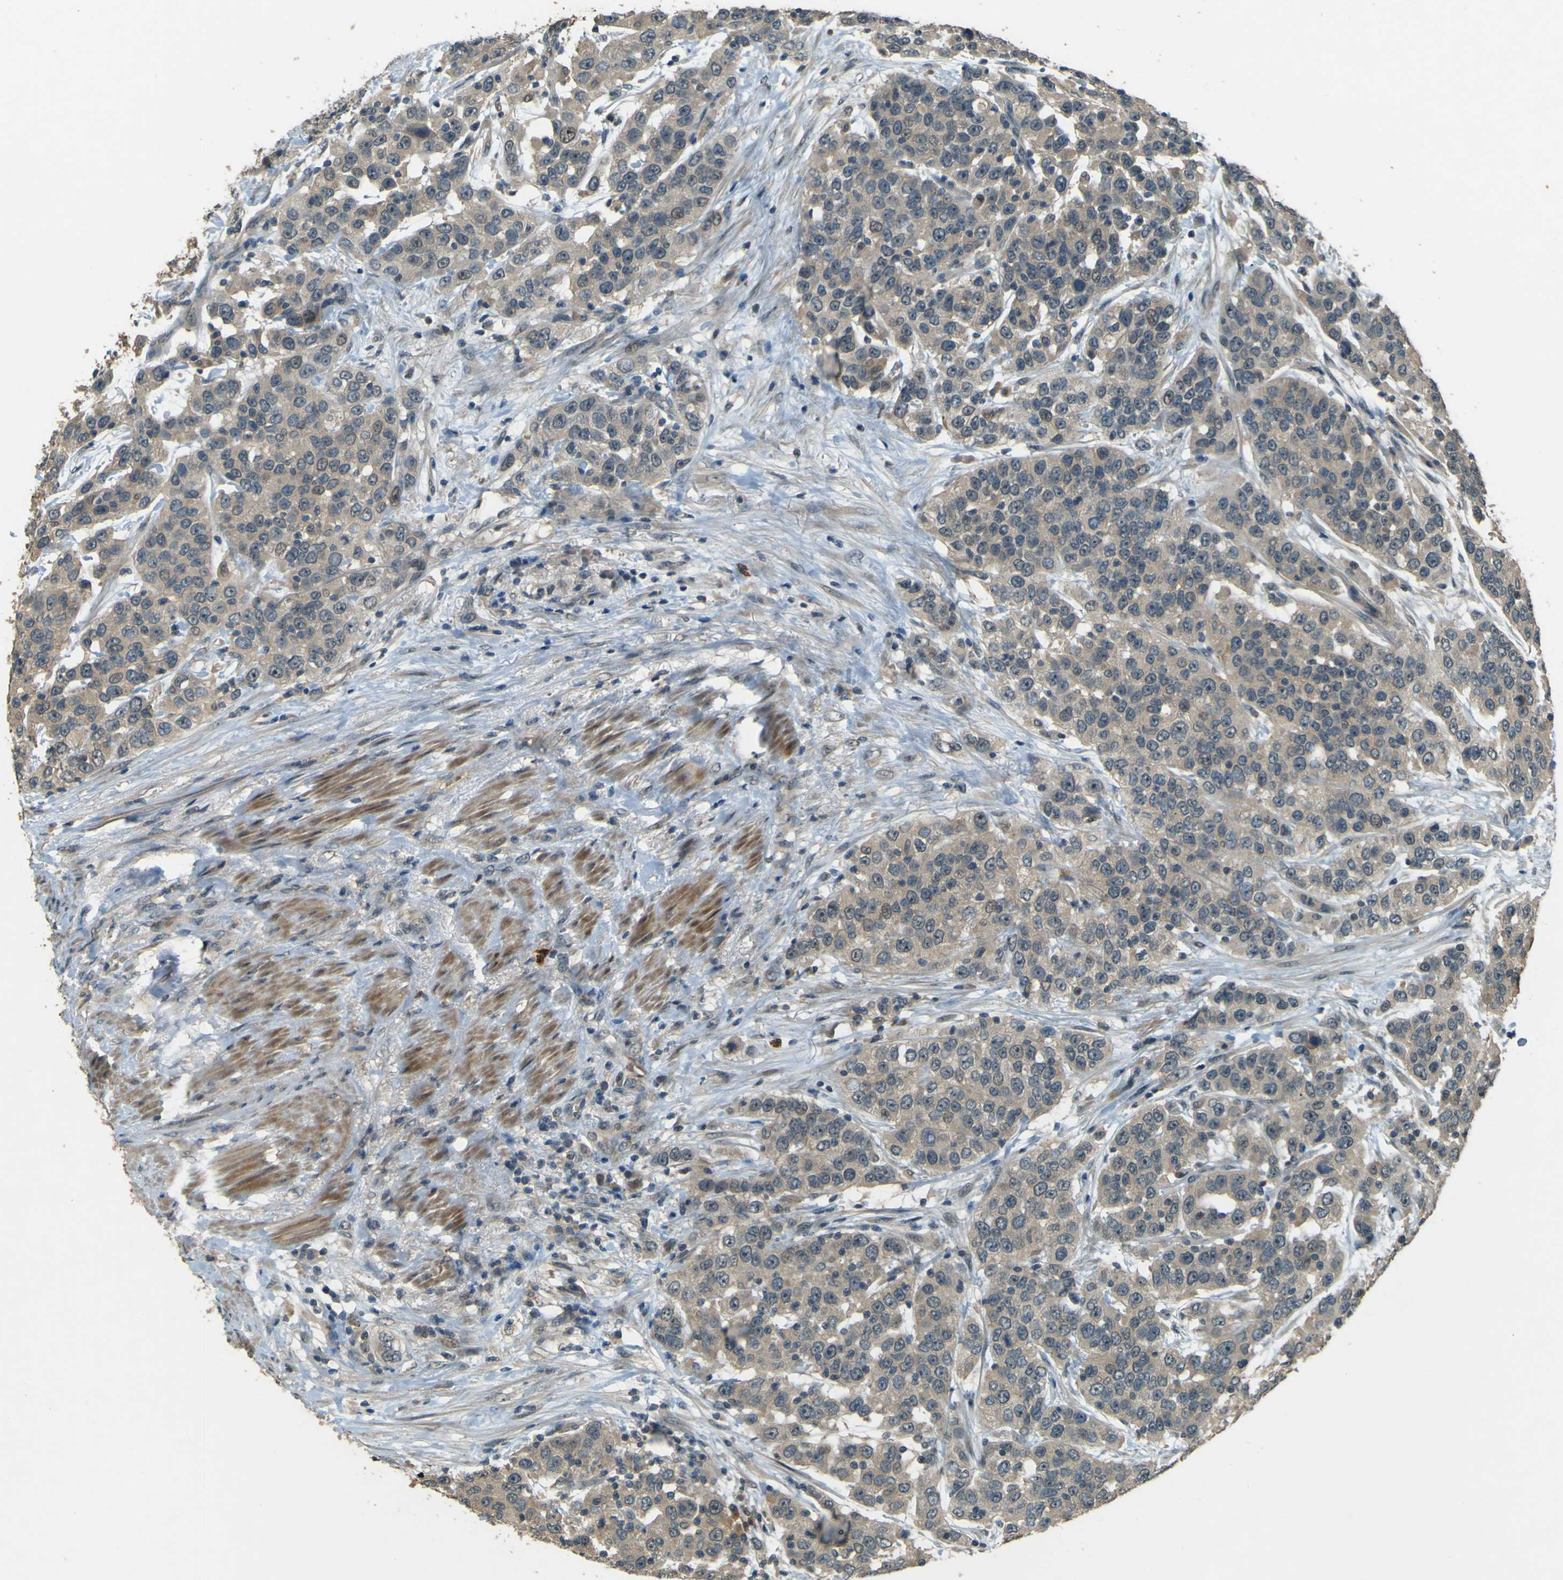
{"staining": {"intensity": "weak", "quantity": ">75%", "location": "cytoplasmic/membranous"}, "tissue": "urothelial cancer", "cell_type": "Tumor cells", "image_type": "cancer", "snomed": [{"axis": "morphology", "description": "Urothelial carcinoma, High grade"}, {"axis": "topography", "description": "Urinary bladder"}], "caption": "High-grade urothelial carcinoma stained with DAB (3,3'-diaminobenzidine) immunohistochemistry shows low levels of weak cytoplasmic/membranous expression in about >75% of tumor cells.", "gene": "MPDZ", "patient": {"sex": "female", "age": 80}}